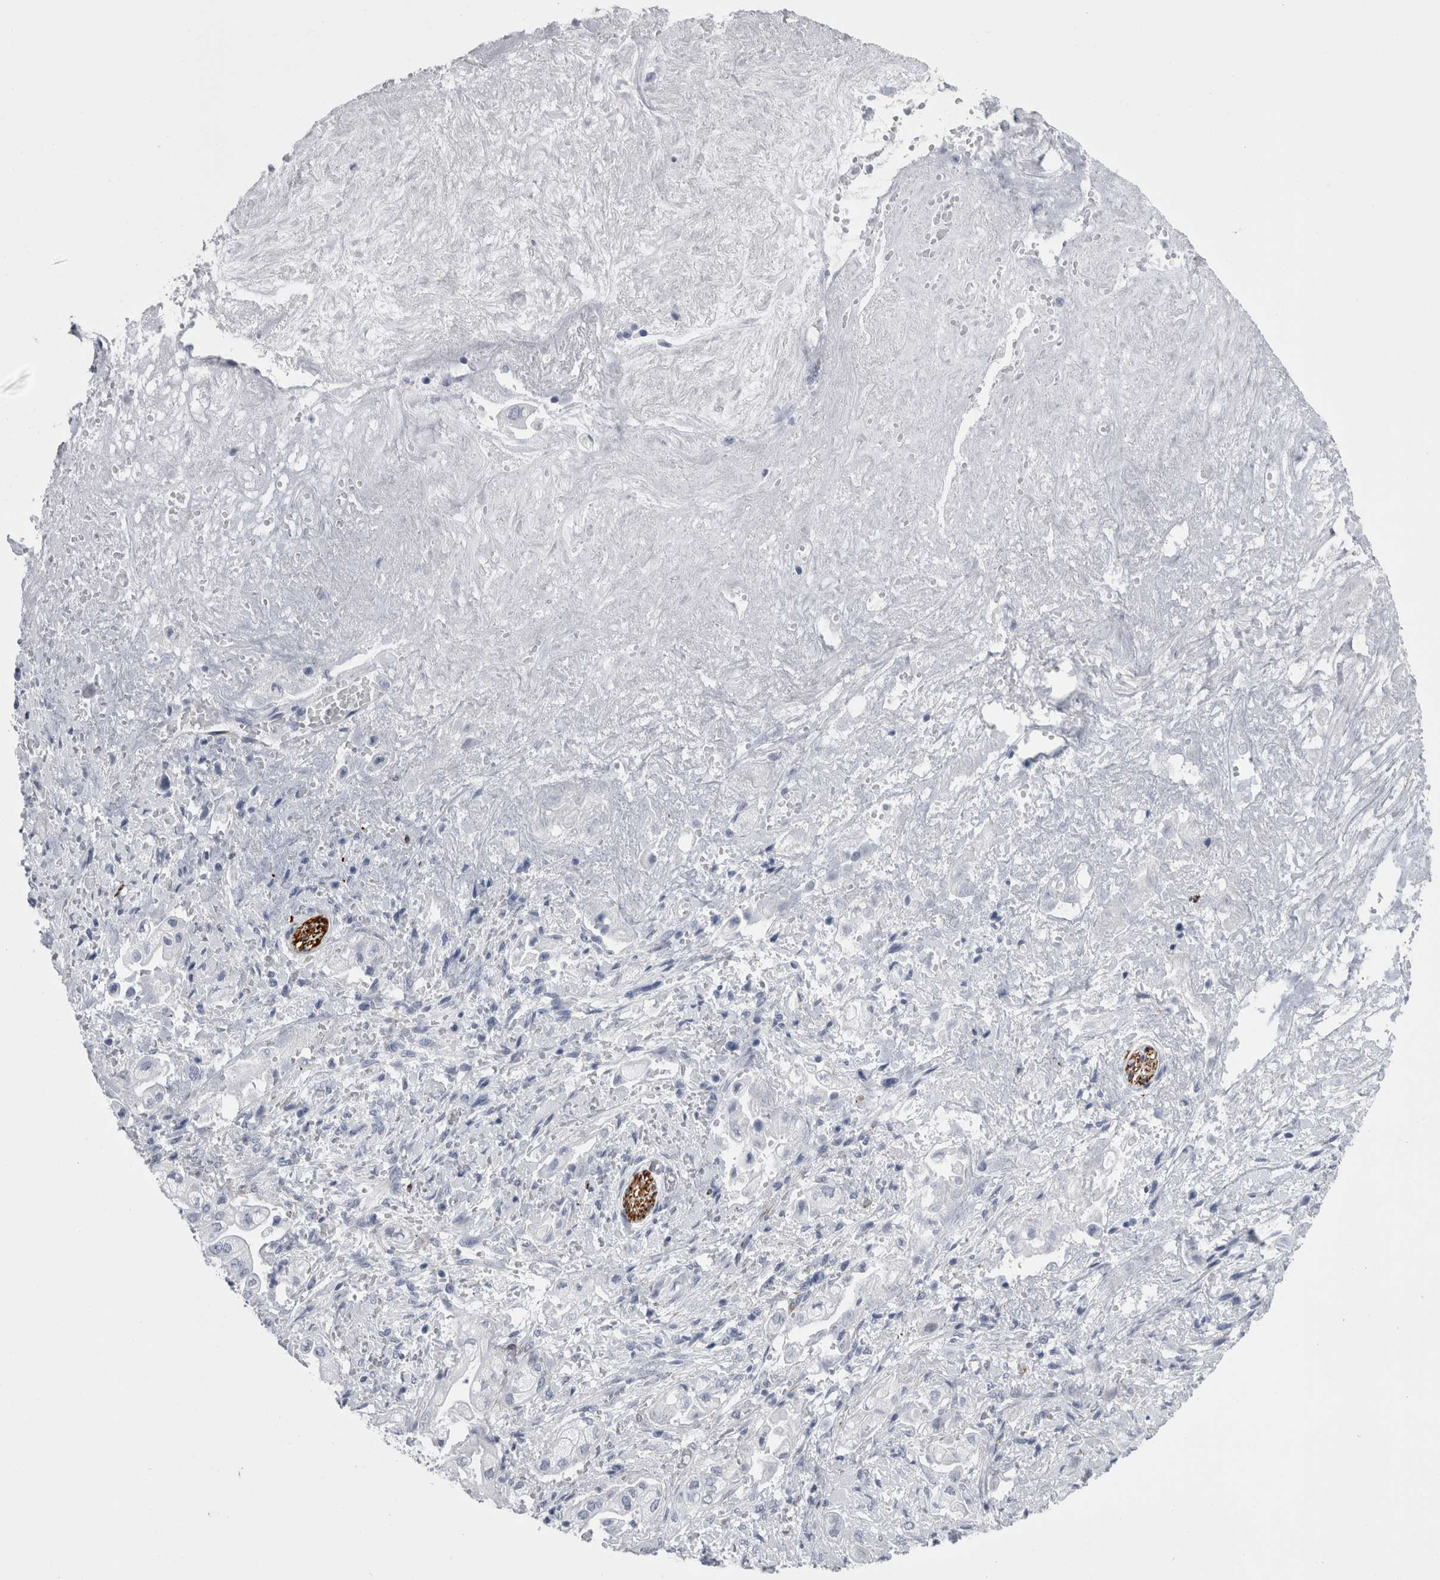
{"staining": {"intensity": "negative", "quantity": "none", "location": "none"}, "tissue": "pancreatic cancer", "cell_type": "Tumor cells", "image_type": "cancer", "snomed": [{"axis": "morphology", "description": "Adenocarcinoma, NOS"}, {"axis": "topography", "description": "Pancreas"}], "caption": "The image demonstrates no staining of tumor cells in pancreatic cancer (adenocarcinoma).", "gene": "VWDE", "patient": {"sex": "male", "age": 58}}